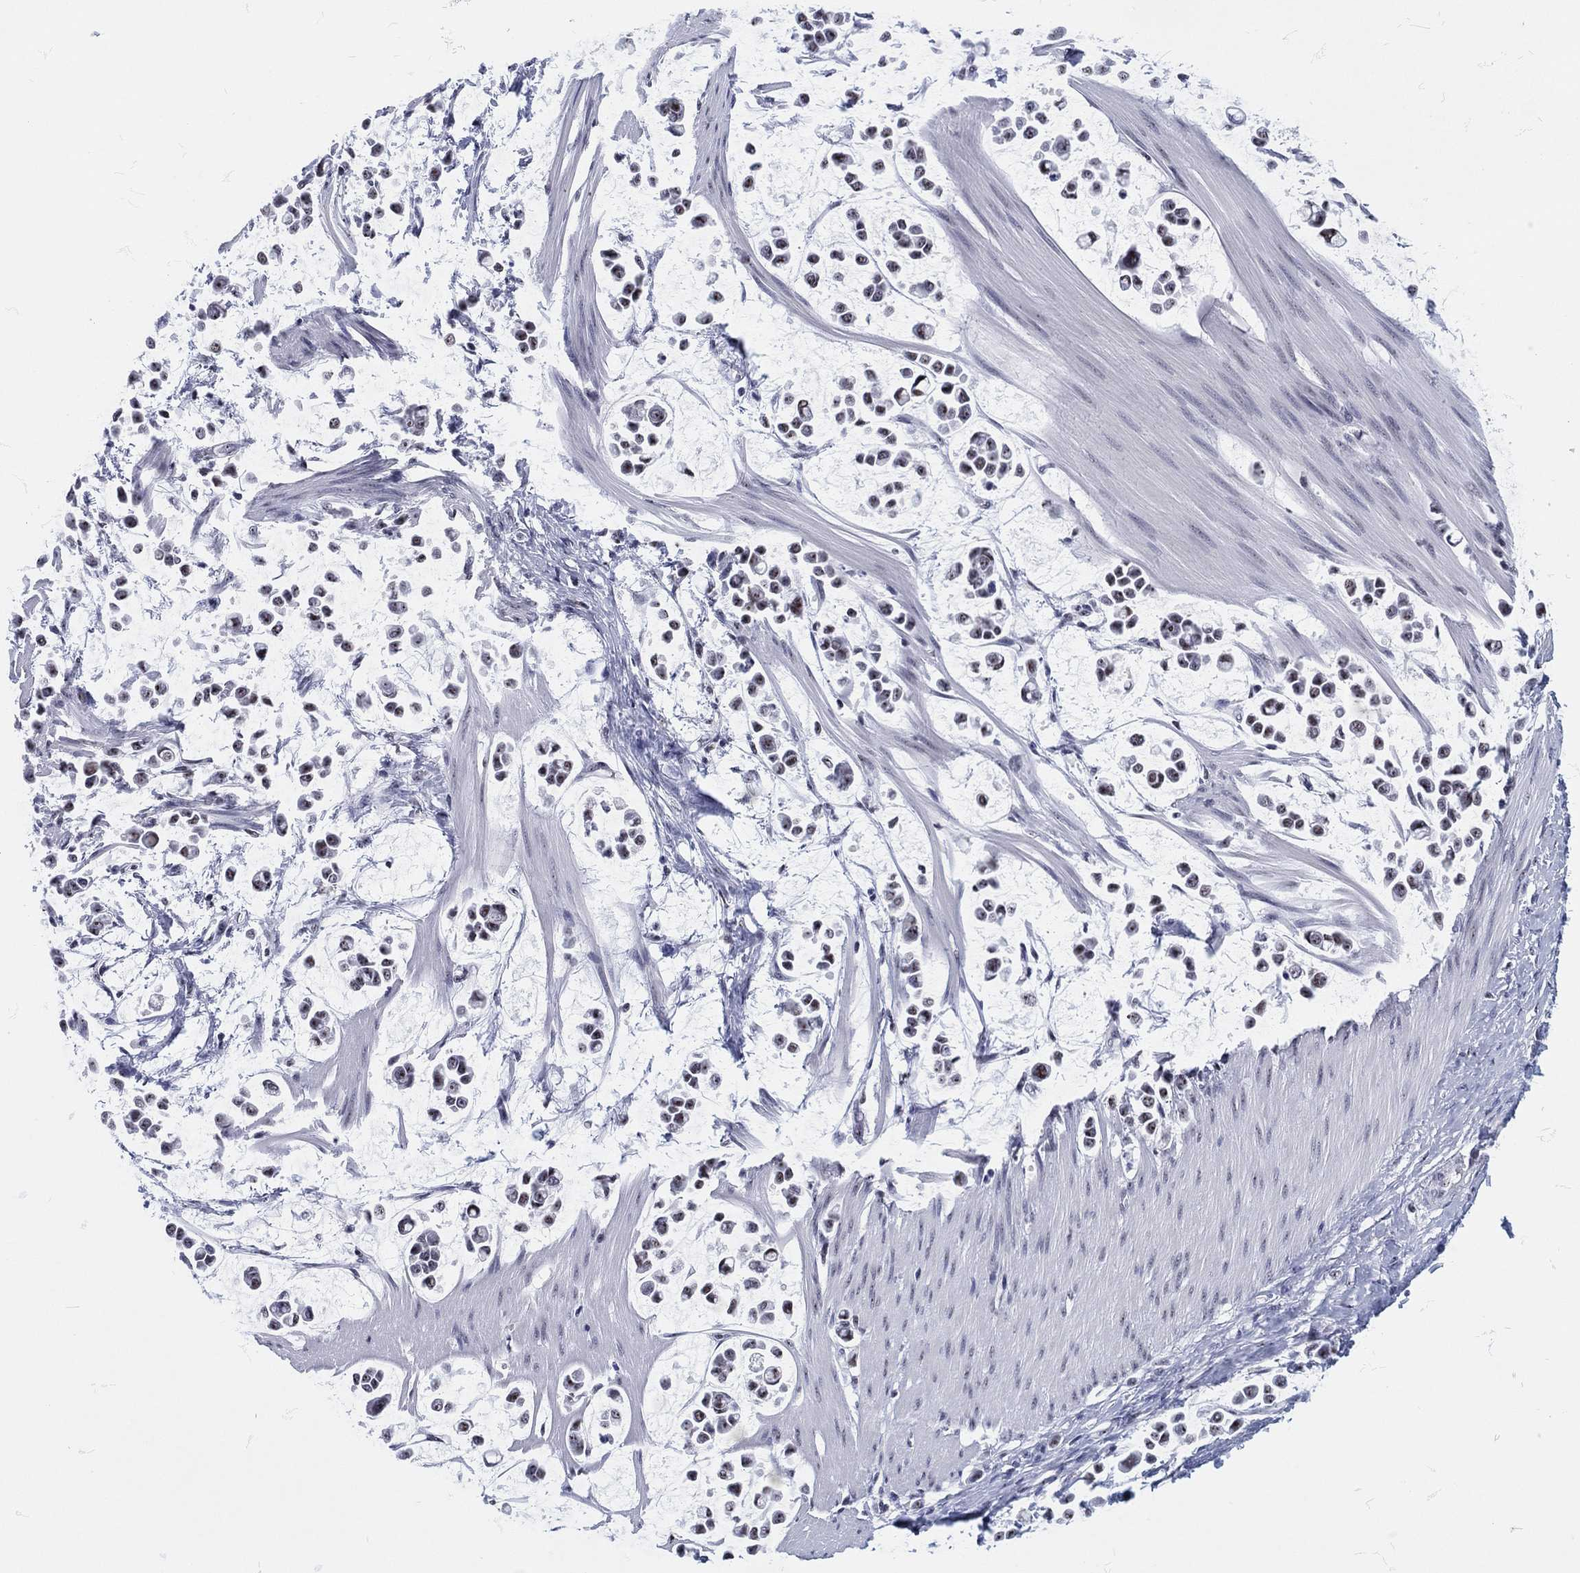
{"staining": {"intensity": "weak", "quantity": "<25%", "location": "nuclear"}, "tissue": "stomach cancer", "cell_type": "Tumor cells", "image_type": "cancer", "snomed": [{"axis": "morphology", "description": "Adenocarcinoma, NOS"}, {"axis": "topography", "description": "Stomach"}], "caption": "Photomicrograph shows no significant protein expression in tumor cells of stomach cancer (adenocarcinoma).", "gene": "MAPK8IP1", "patient": {"sex": "male", "age": 82}}